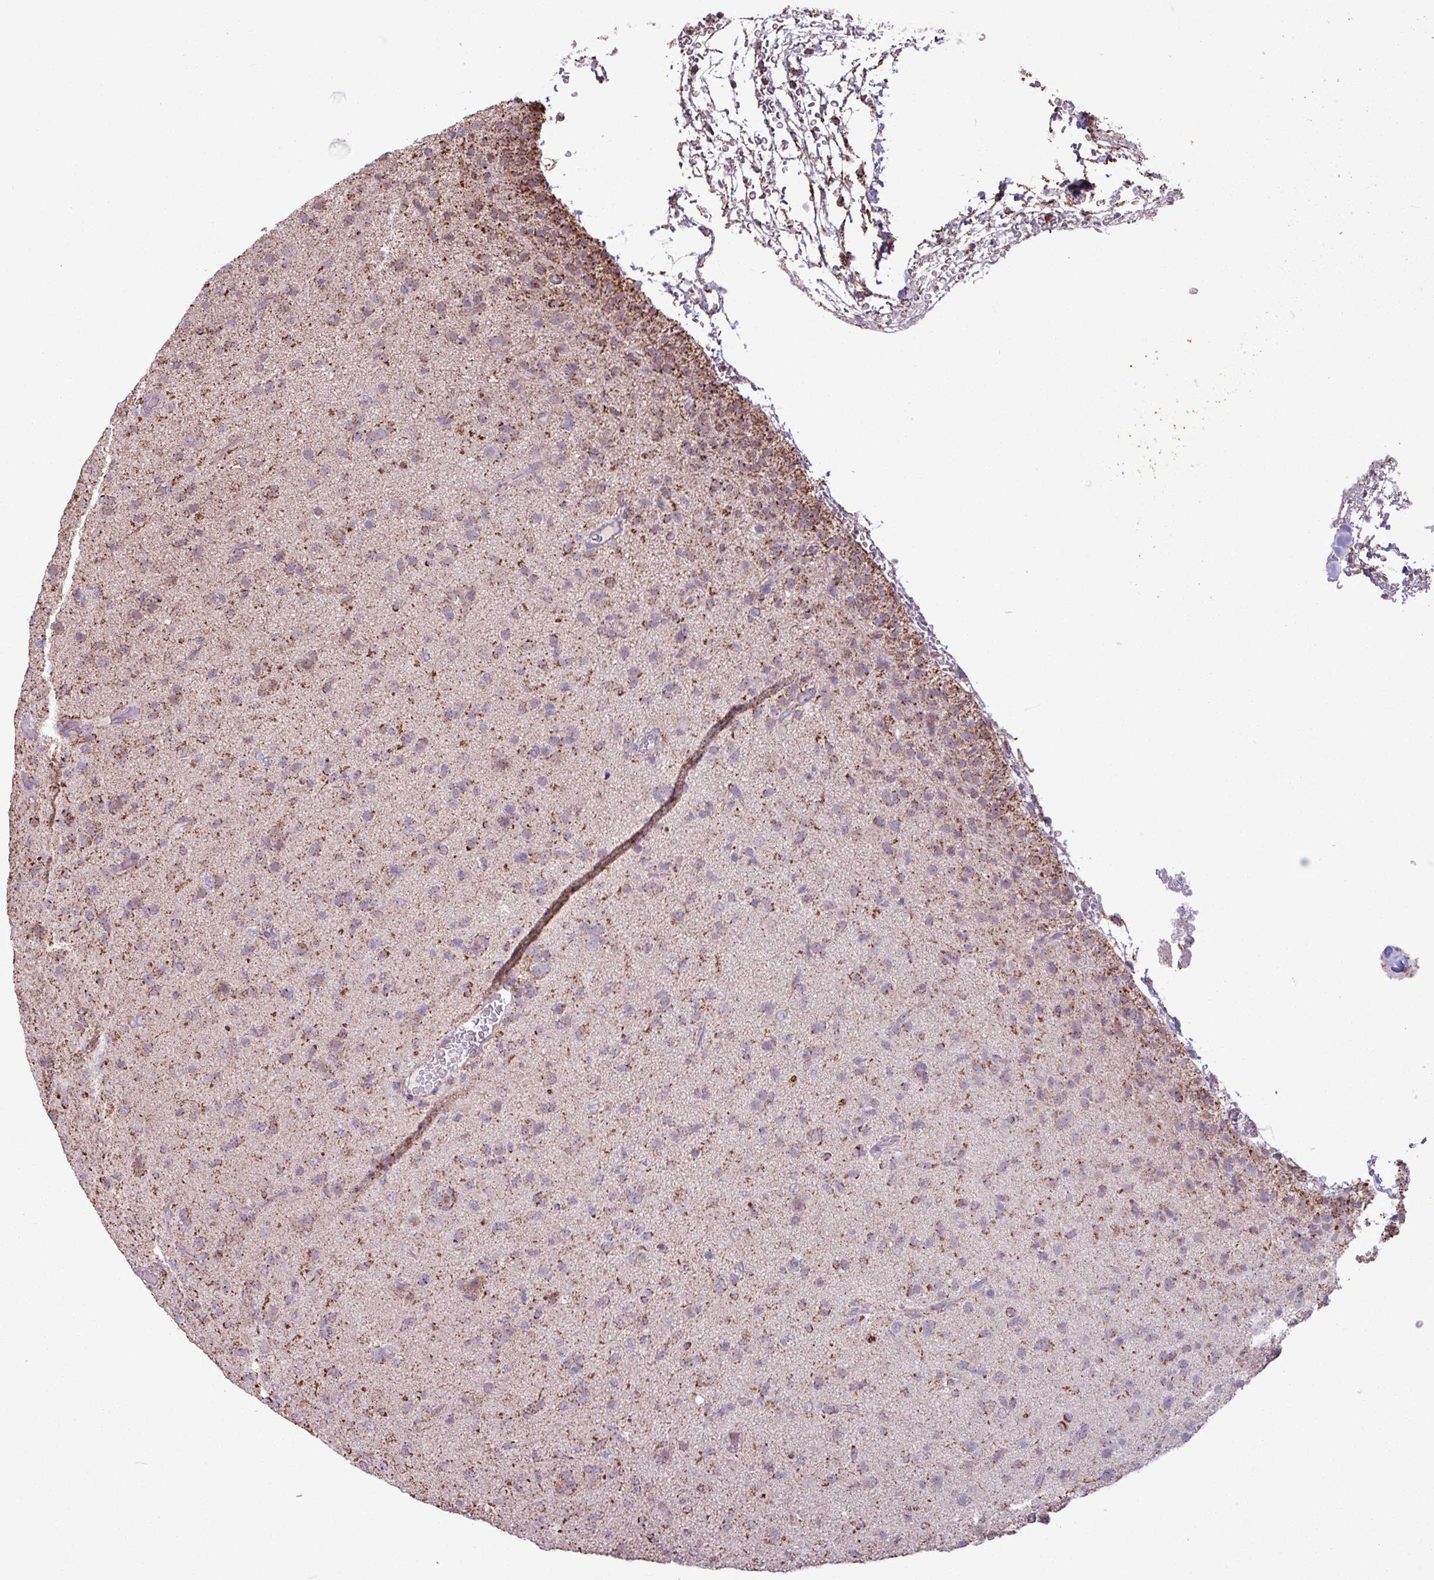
{"staining": {"intensity": "moderate", "quantity": ">75%", "location": "cytoplasmic/membranous"}, "tissue": "glioma", "cell_type": "Tumor cells", "image_type": "cancer", "snomed": [{"axis": "morphology", "description": "Glioma, malignant, Low grade"}, {"axis": "topography", "description": "Brain"}], "caption": "A histopathology image of human glioma stained for a protein reveals moderate cytoplasmic/membranous brown staining in tumor cells.", "gene": "ALG8", "patient": {"sex": "male", "age": 65}}